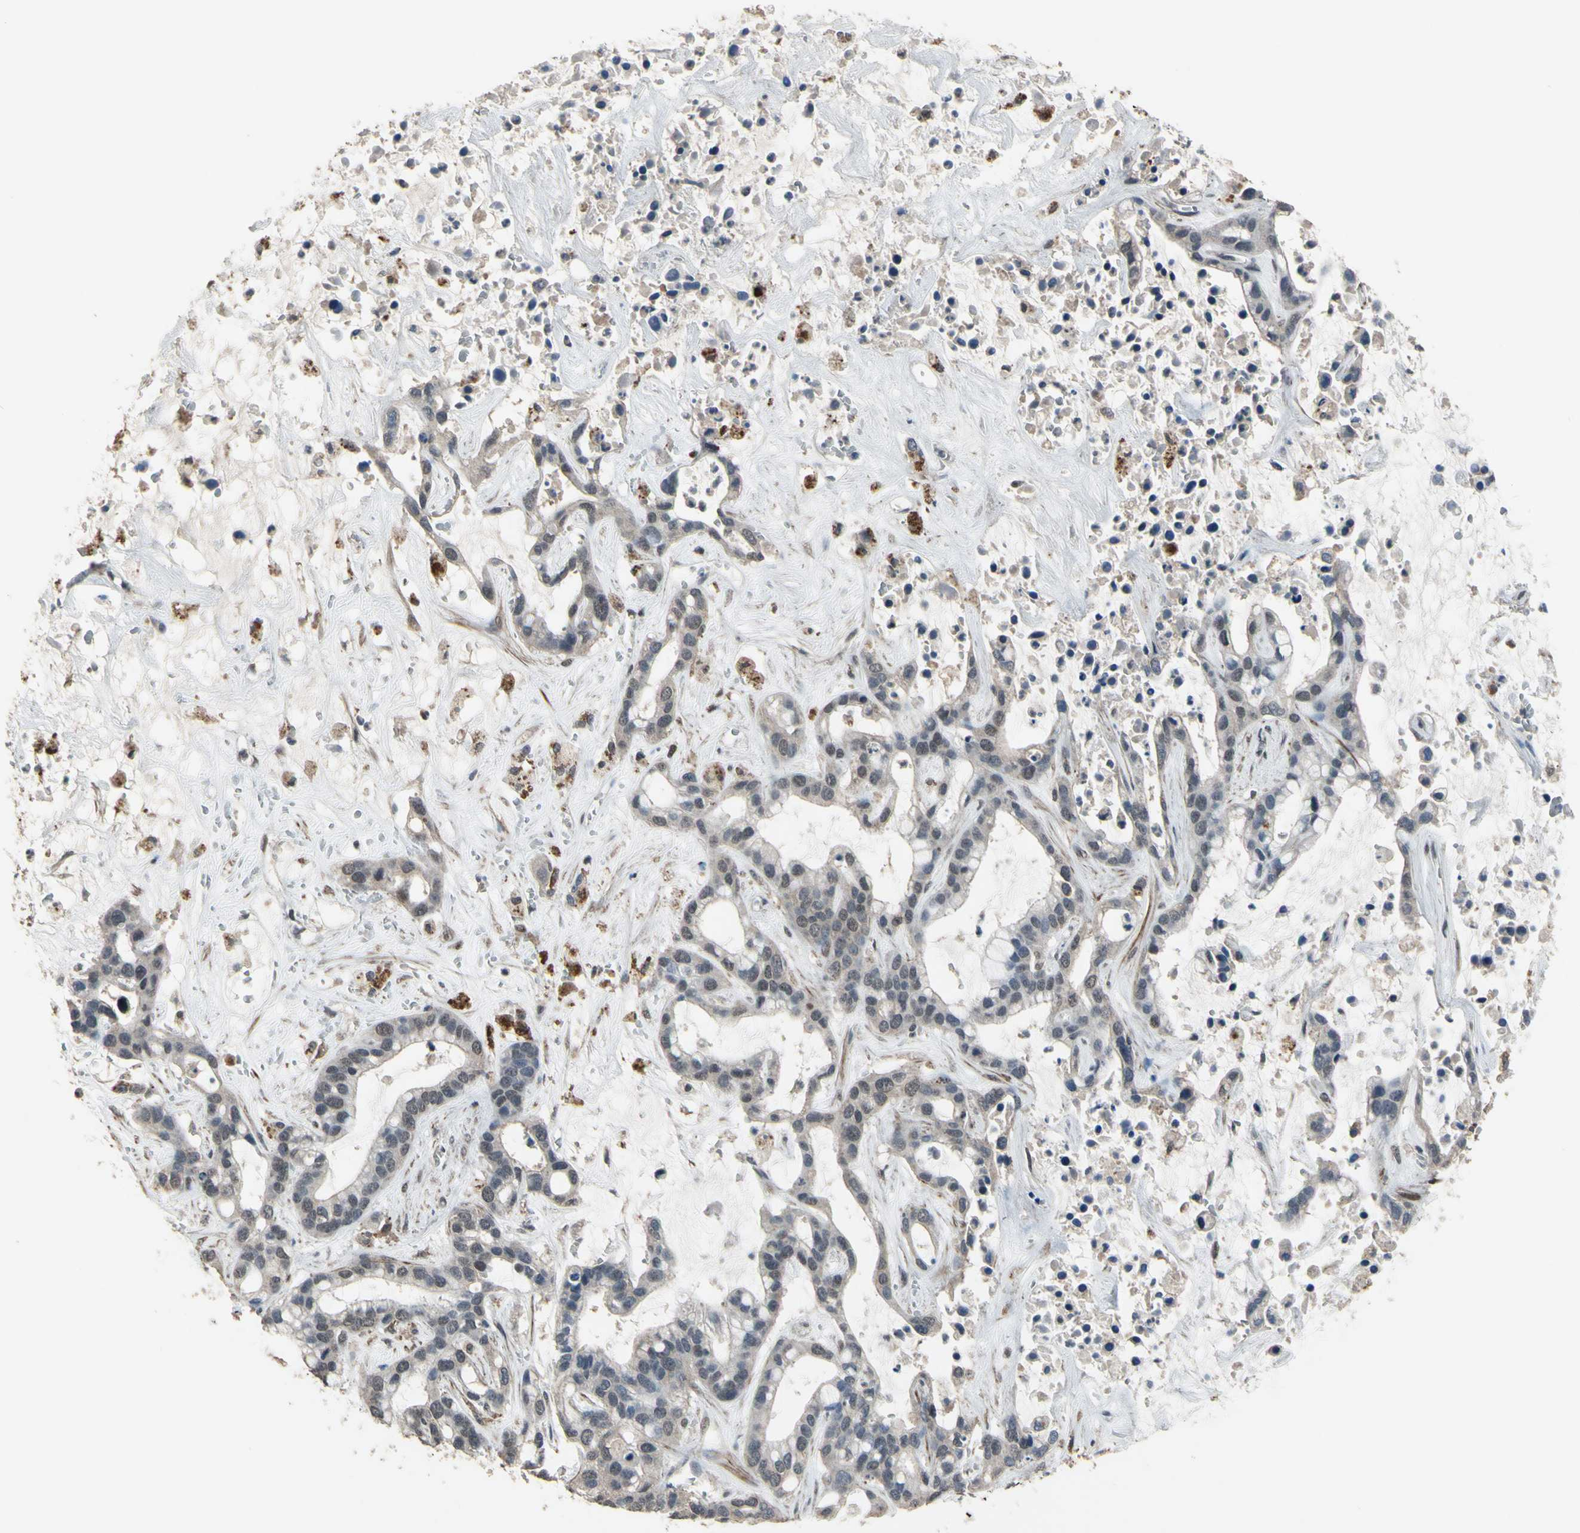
{"staining": {"intensity": "weak", "quantity": "<25%", "location": "nuclear"}, "tissue": "liver cancer", "cell_type": "Tumor cells", "image_type": "cancer", "snomed": [{"axis": "morphology", "description": "Cholangiocarcinoma"}, {"axis": "topography", "description": "Liver"}], "caption": "This histopathology image is of liver cancer (cholangiocarcinoma) stained with immunohistochemistry (IHC) to label a protein in brown with the nuclei are counter-stained blue. There is no staining in tumor cells.", "gene": "ZNF174", "patient": {"sex": "female", "age": 65}}